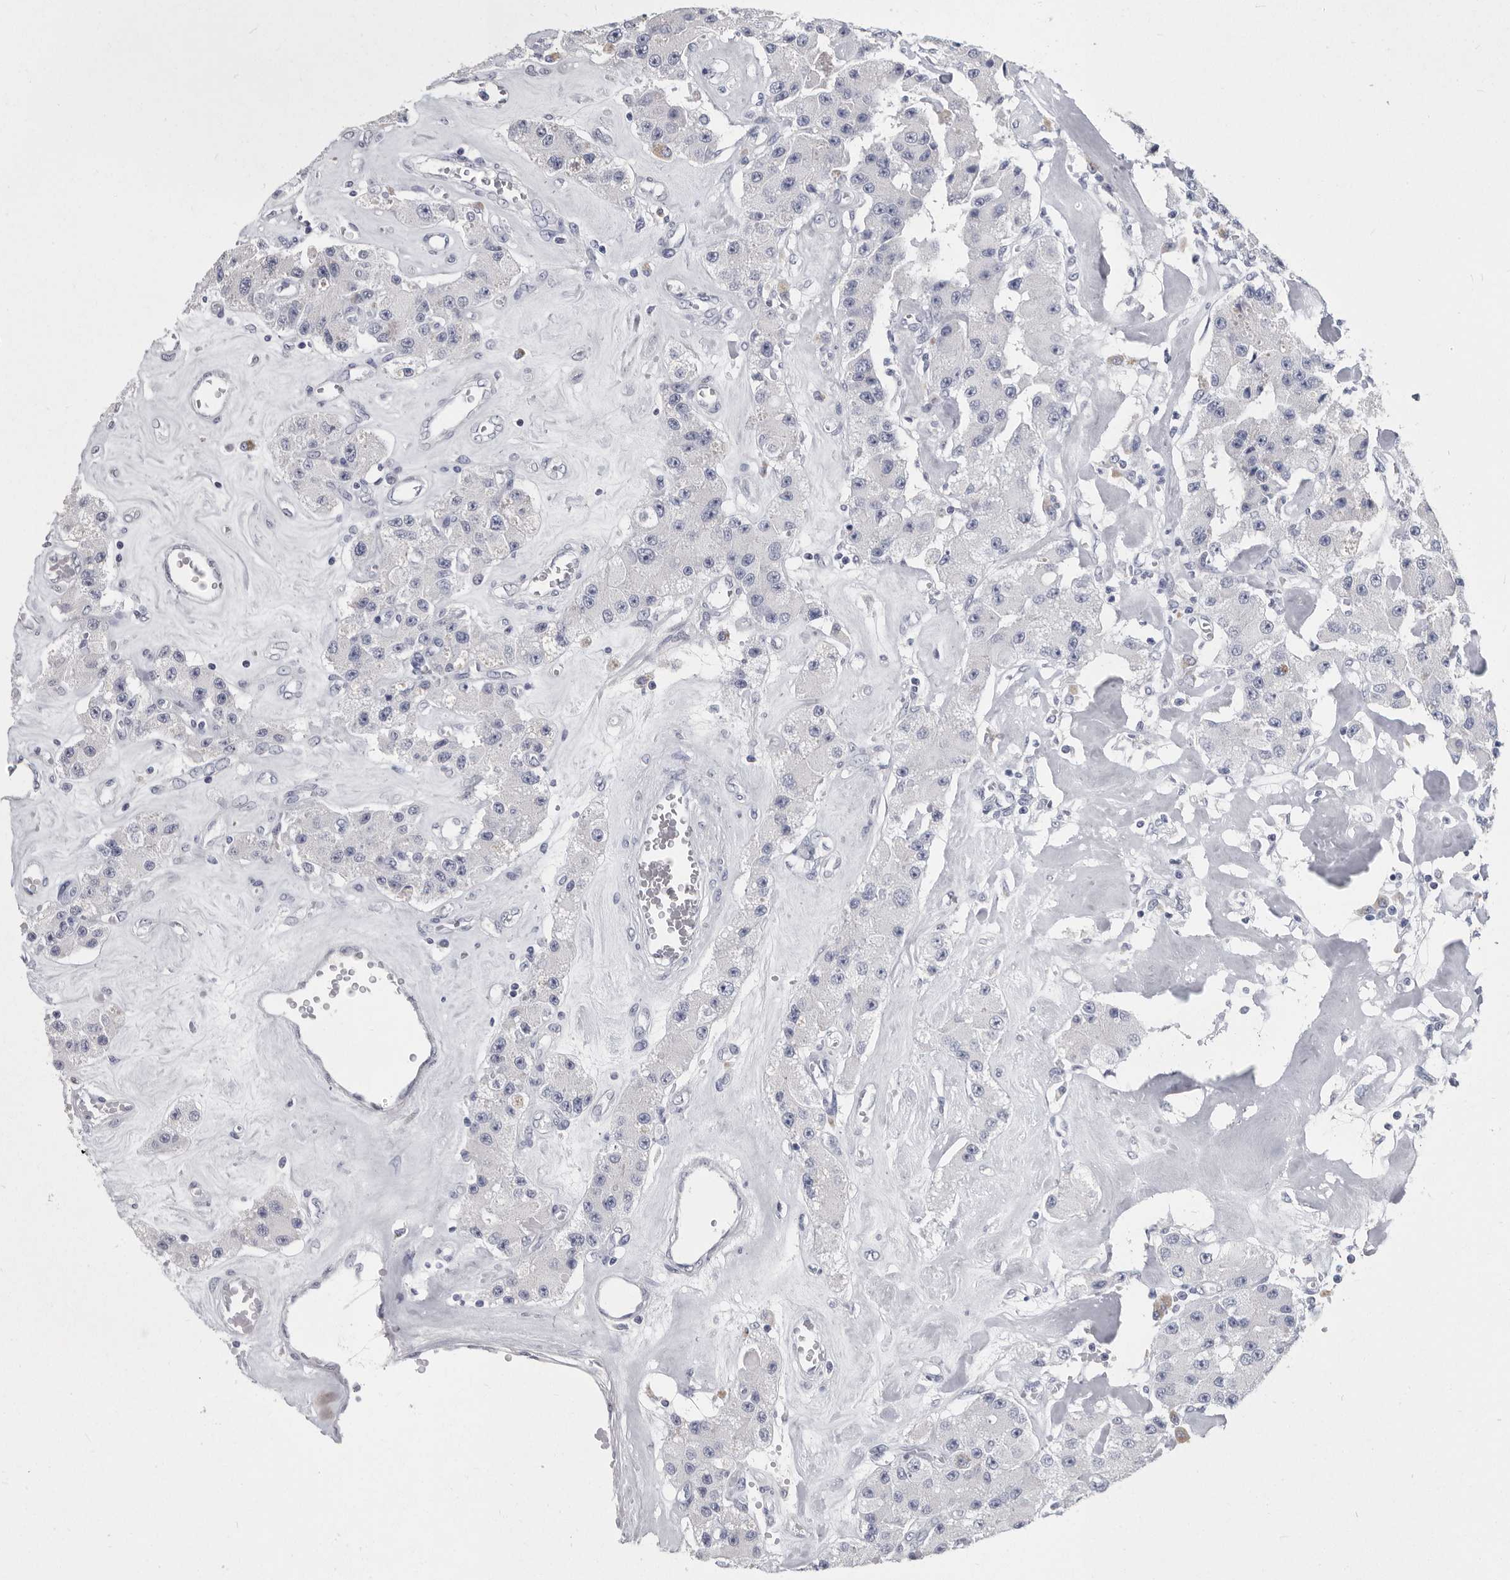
{"staining": {"intensity": "negative", "quantity": "none", "location": "none"}, "tissue": "carcinoid", "cell_type": "Tumor cells", "image_type": "cancer", "snomed": [{"axis": "morphology", "description": "Carcinoid, malignant, NOS"}, {"axis": "topography", "description": "Pancreas"}], "caption": "A histopathology image of carcinoid stained for a protein shows no brown staining in tumor cells.", "gene": "WRAP73", "patient": {"sex": "male", "age": 41}}